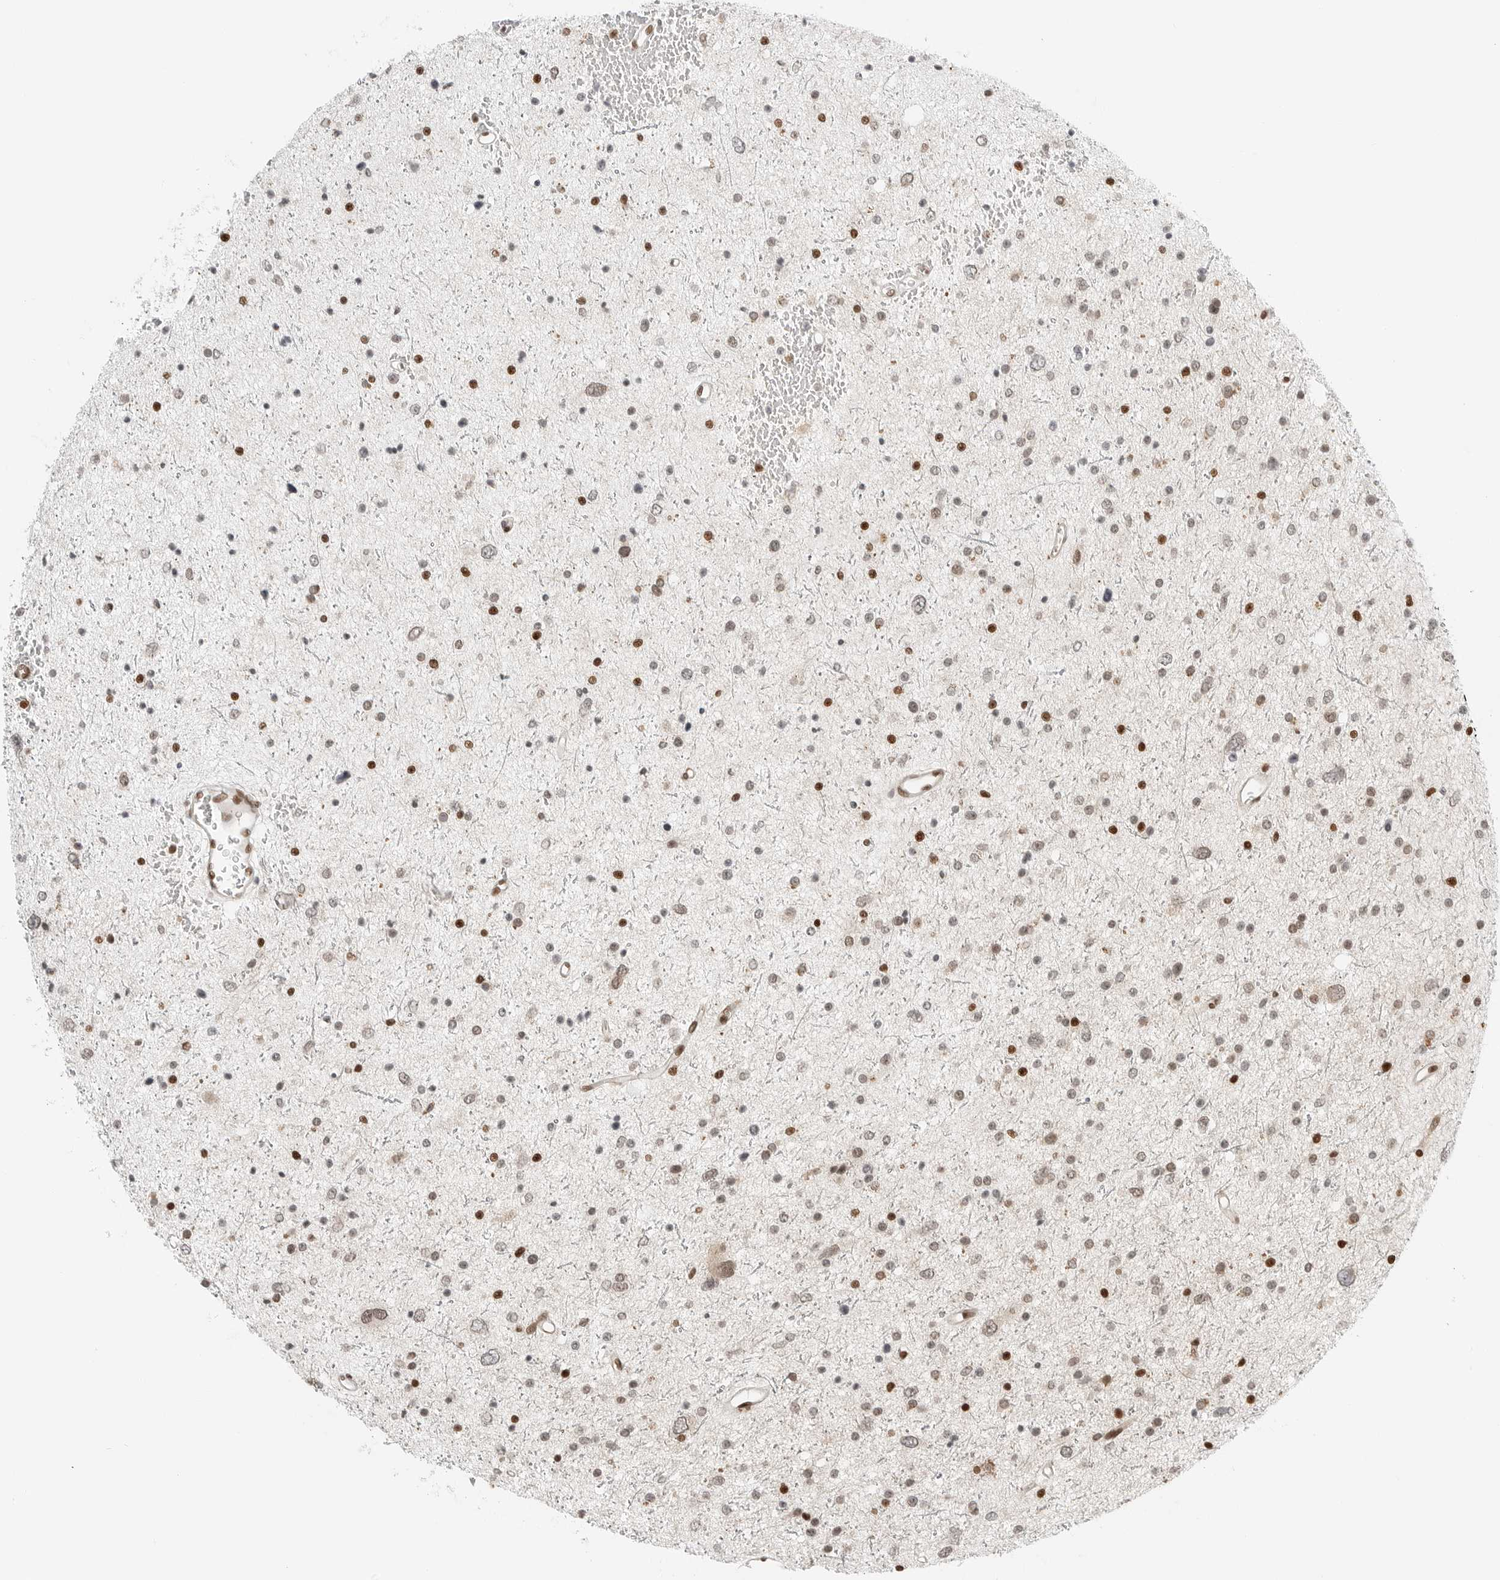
{"staining": {"intensity": "moderate", "quantity": "25%-75%", "location": "nuclear"}, "tissue": "glioma", "cell_type": "Tumor cells", "image_type": "cancer", "snomed": [{"axis": "morphology", "description": "Glioma, malignant, Low grade"}, {"axis": "topography", "description": "Brain"}], "caption": "This is a photomicrograph of immunohistochemistry staining of glioma, which shows moderate staining in the nuclear of tumor cells.", "gene": "CRTC2", "patient": {"sex": "female", "age": 37}}